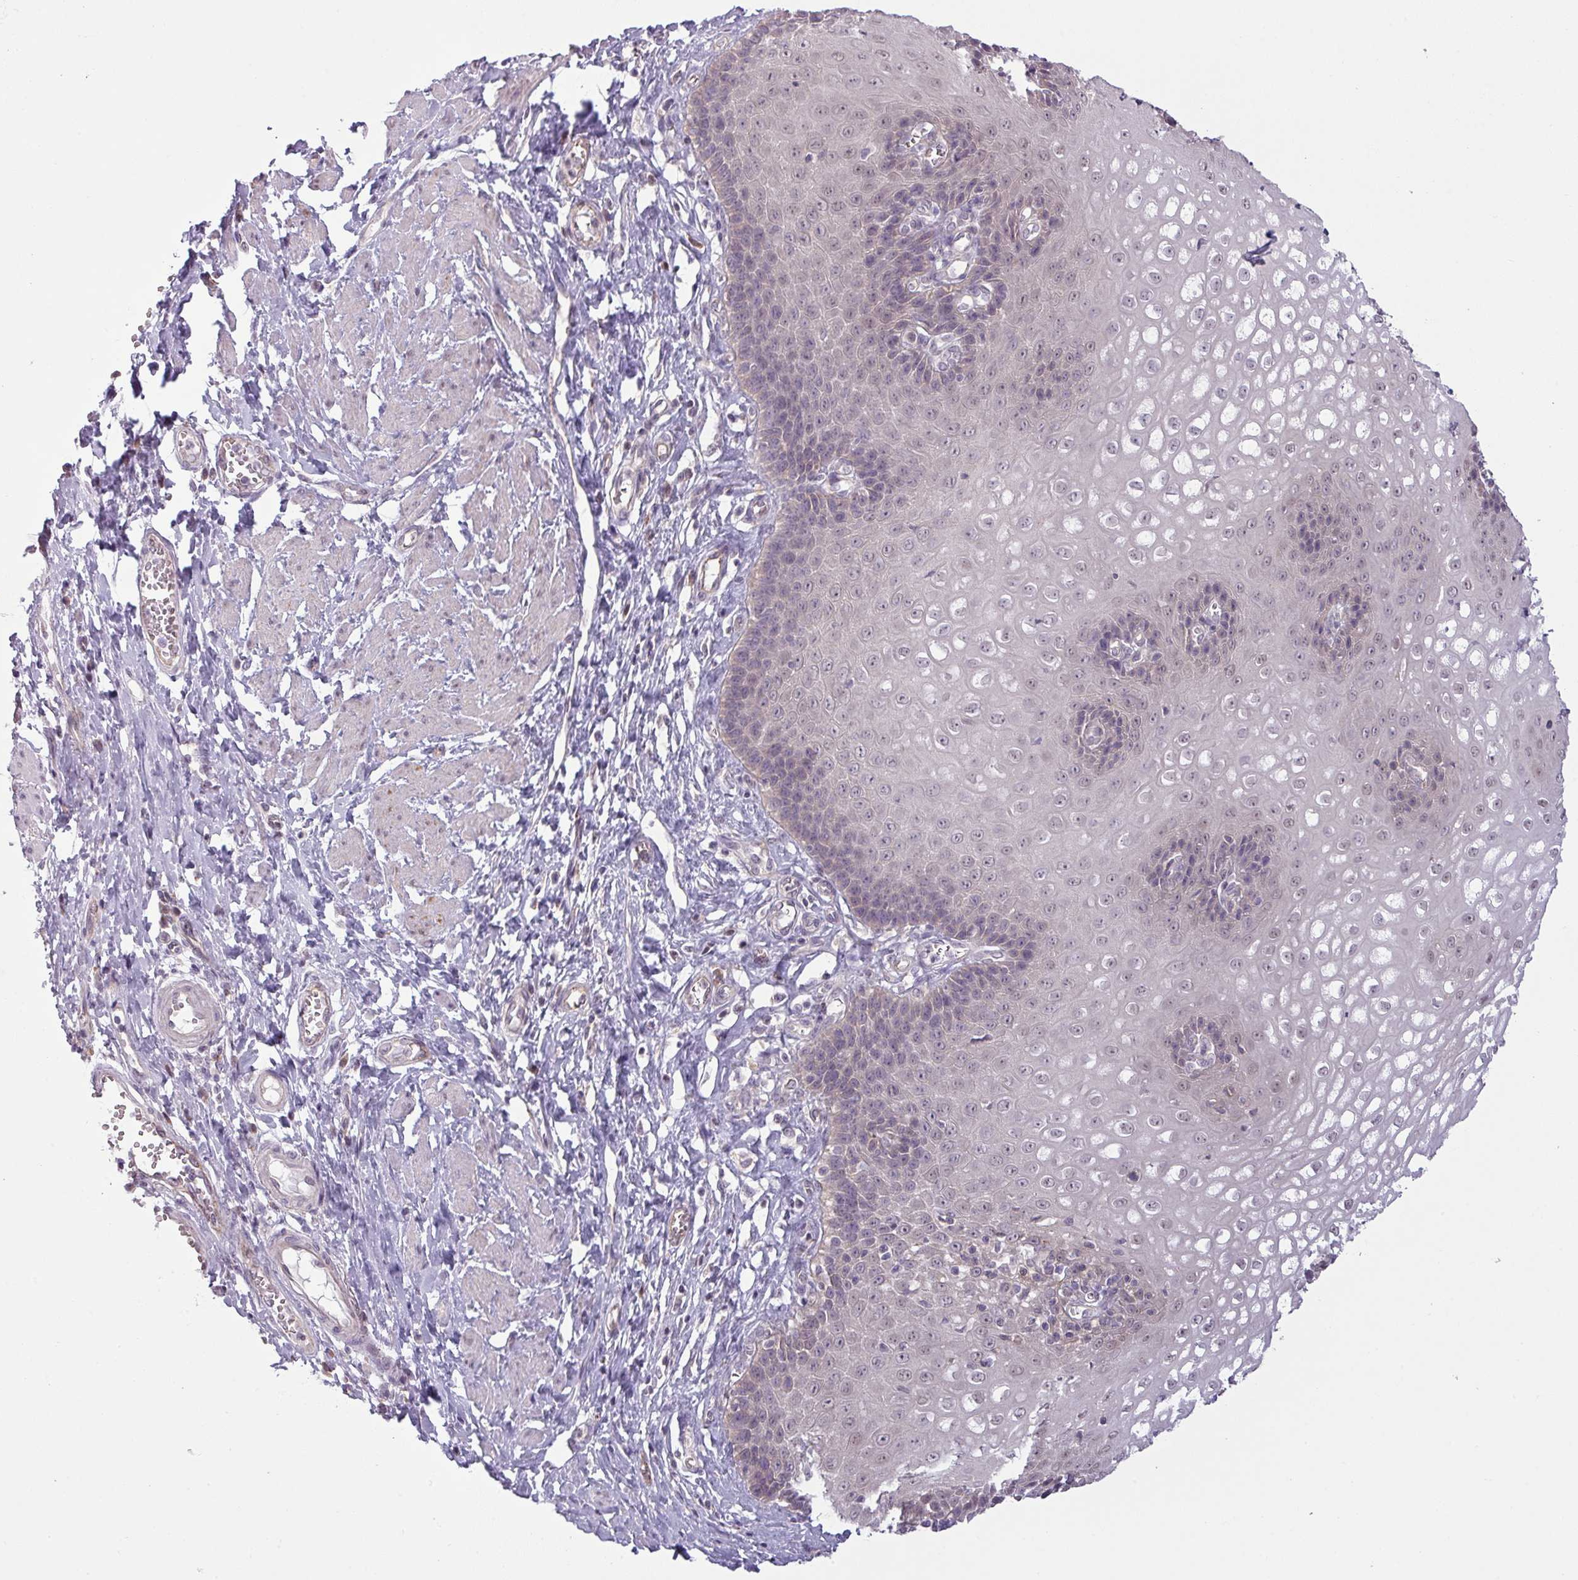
{"staining": {"intensity": "weak", "quantity": "25%-75%", "location": "nuclear"}, "tissue": "esophagus", "cell_type": "Squamous epithelial cells", "image_type": "normal", "snomed": [{"axis": "morphology", "description": "Normal tissue, NOS"}, {"axis": "topography", "description": "Esophagus"}], "caption": "Immunohistochemical staining of benign human esophagus reveals weak nuclear protein staining in about 25%-75% of squamous epithelial cells.", "gene": "CCDC144A", "patient": {"sex": "male", "age": 67}}